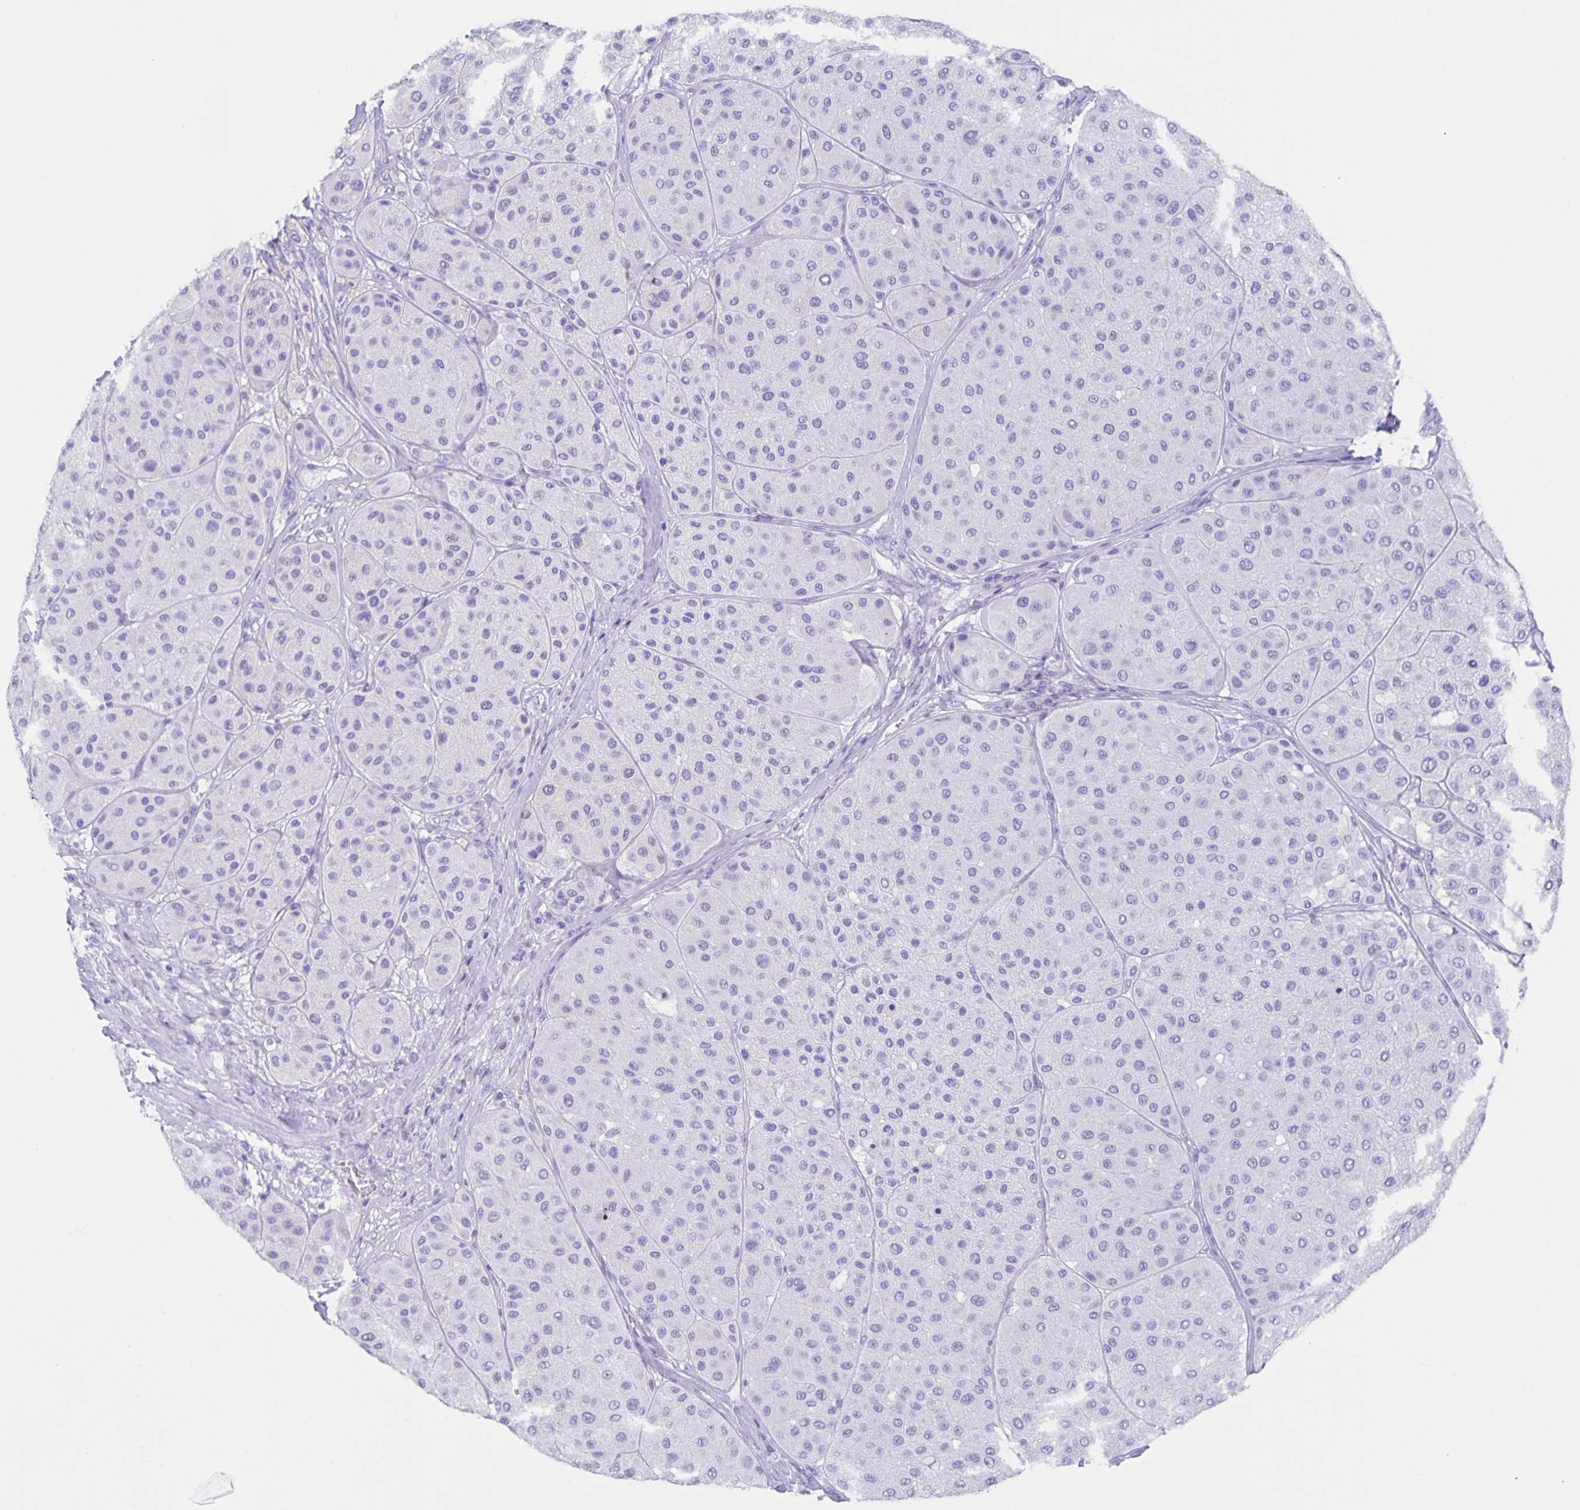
{"staining": {"intensity": "negative", "quantity": "none", "location": "none"}, "tissue": "melanoma", "cell_type": "Tumor cells", "image_type": "cancer", "snomed": [{"axis": "morphology", "description": "Malignant melanoma, Metastatic site"}, {"axis": "topography", "description": "Smooth muscle"}], "caption": "Melanoma was stained to show a protein in brown. There is no significant staining in tumor cells. (DAB immunohistochemistry (IHC) with hematoxylin counter stain).", "gene": "GUCA2A", "patient": {"sex": "male", "age": 41}}